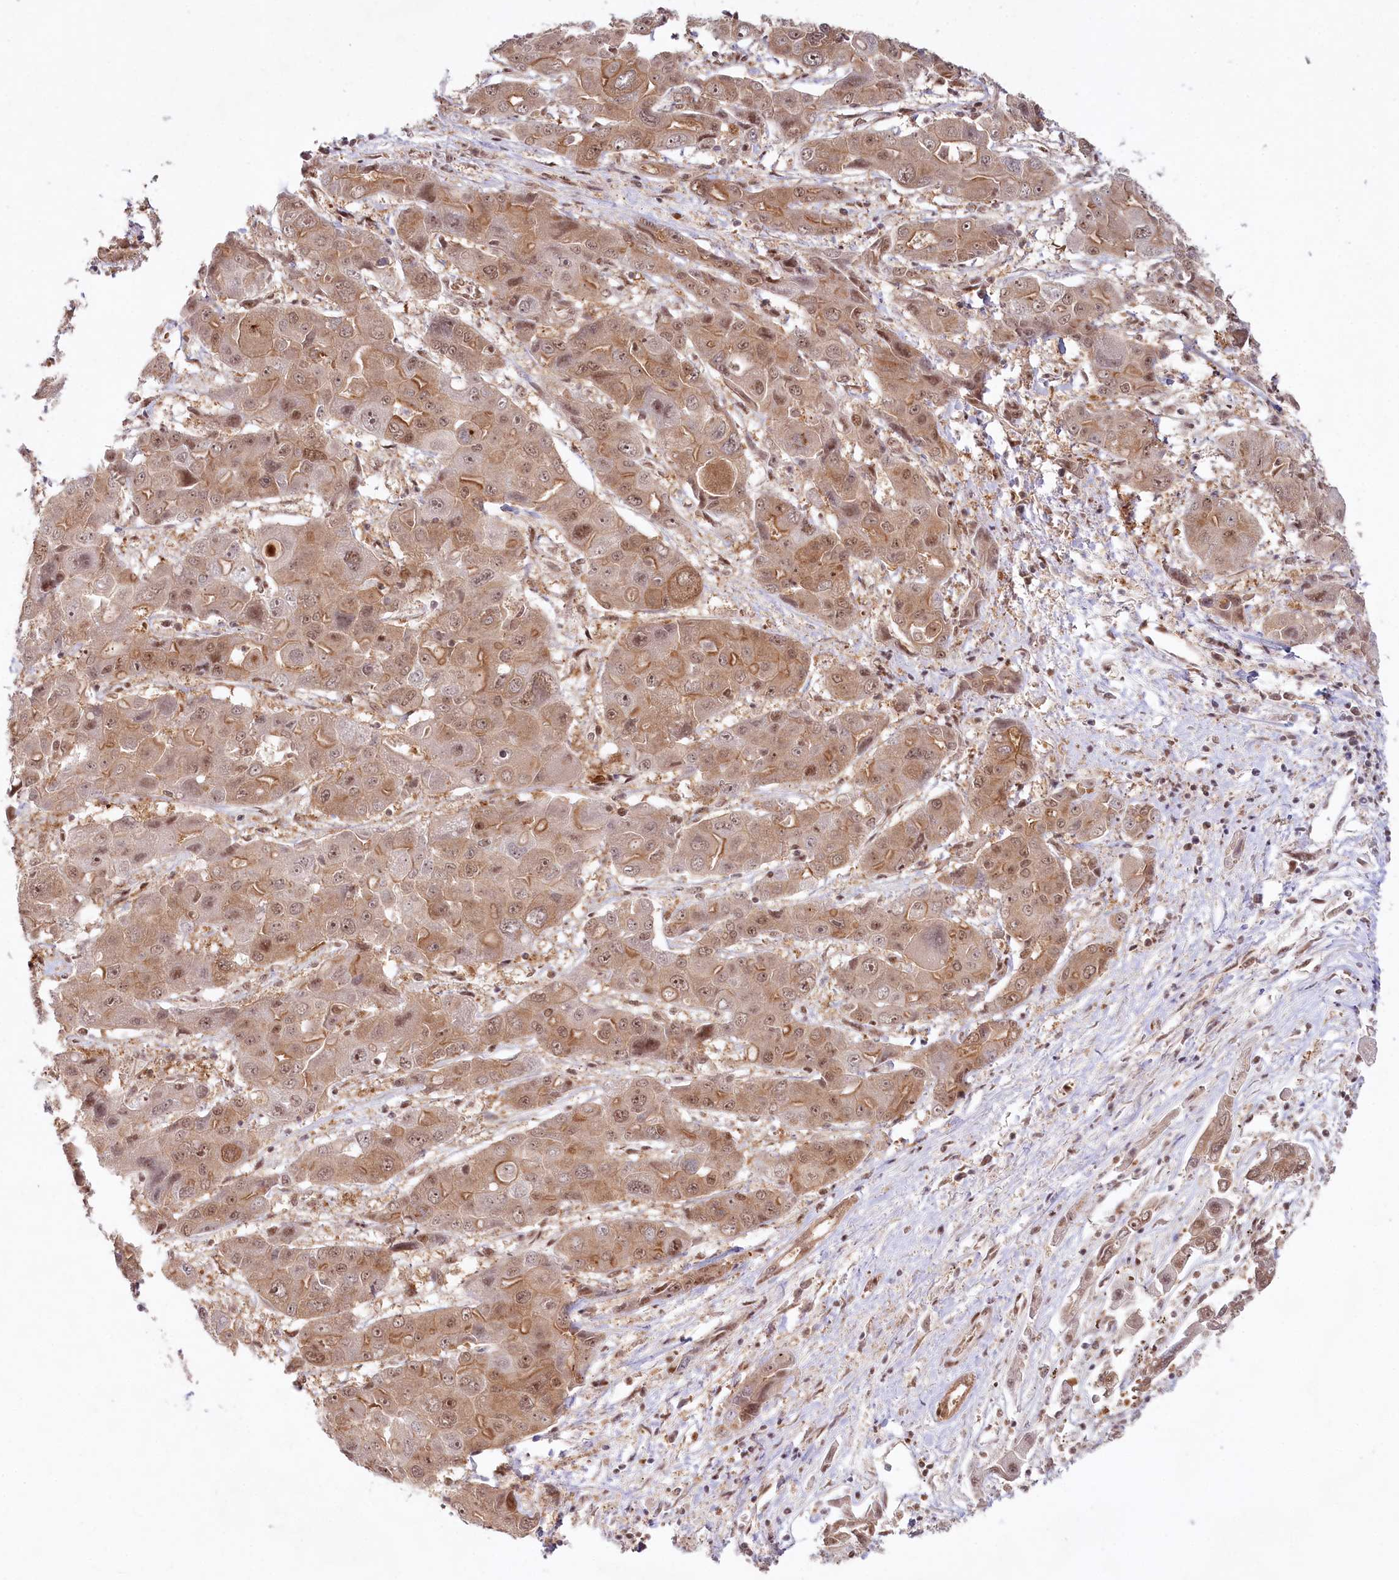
{"staining": {"intensity": "moderate", "quantity": ">75%", "location": "cytoplasmic/membranous,nuclear"}, "tissue": "liver cancer", "cell_type": "Tumor cells", "image_type": "cancer", "snomed": [{"axis": "morphology", "description": "Cholangiocarcinoma"}, {"axis": "topography", "description": "Liver"}], "caption": "The immunohistochemical stain labels moderate cytoplasmic/membranous and nuclear positivity in tumor cells of cholangiocarcinoma (liver) tissue. The staining was performed using DAB, with brown indicating positive protein expression. Nuclei are stained blue with hematoxylin.", "gene": "CCDC65", "patient": {"sex": "male", "age": 67}}